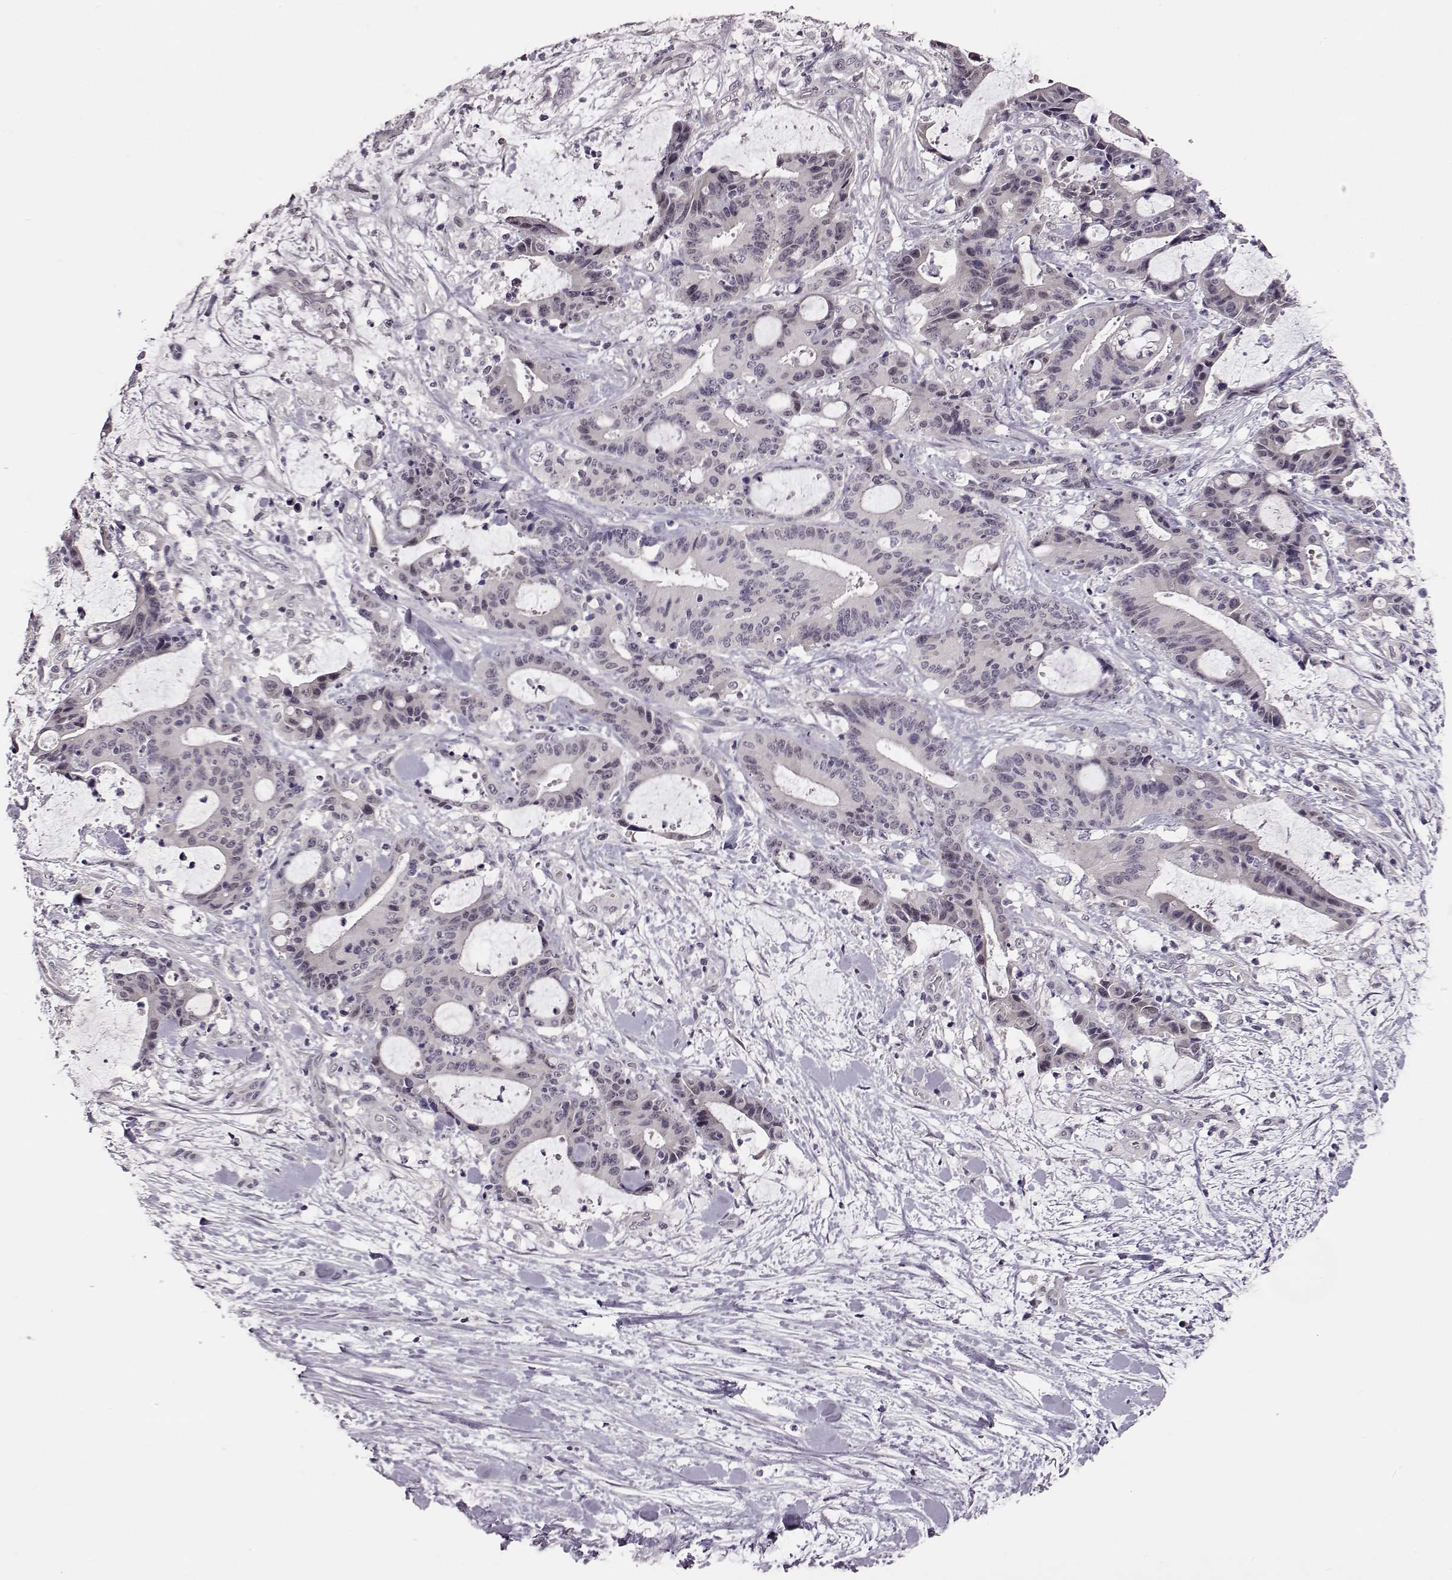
{"staining": {"intensity": "negative", "quantity": "none", "location": "none"}, "tissue": "liver cancer", "cell_type": "Tumor cells", "image_type": "cancer", "snomed": [{"axis": "morphology", "description": "Cholangiocarcinoma"}, {"axis": "topography", "description": "Liver"}], "caption": "A photomicrograph of liver cancer stained for a protein reveals no brown staining in tumor cells.", "gene": "C10orf62", "patient": {"sex": "female", "age": 73}}